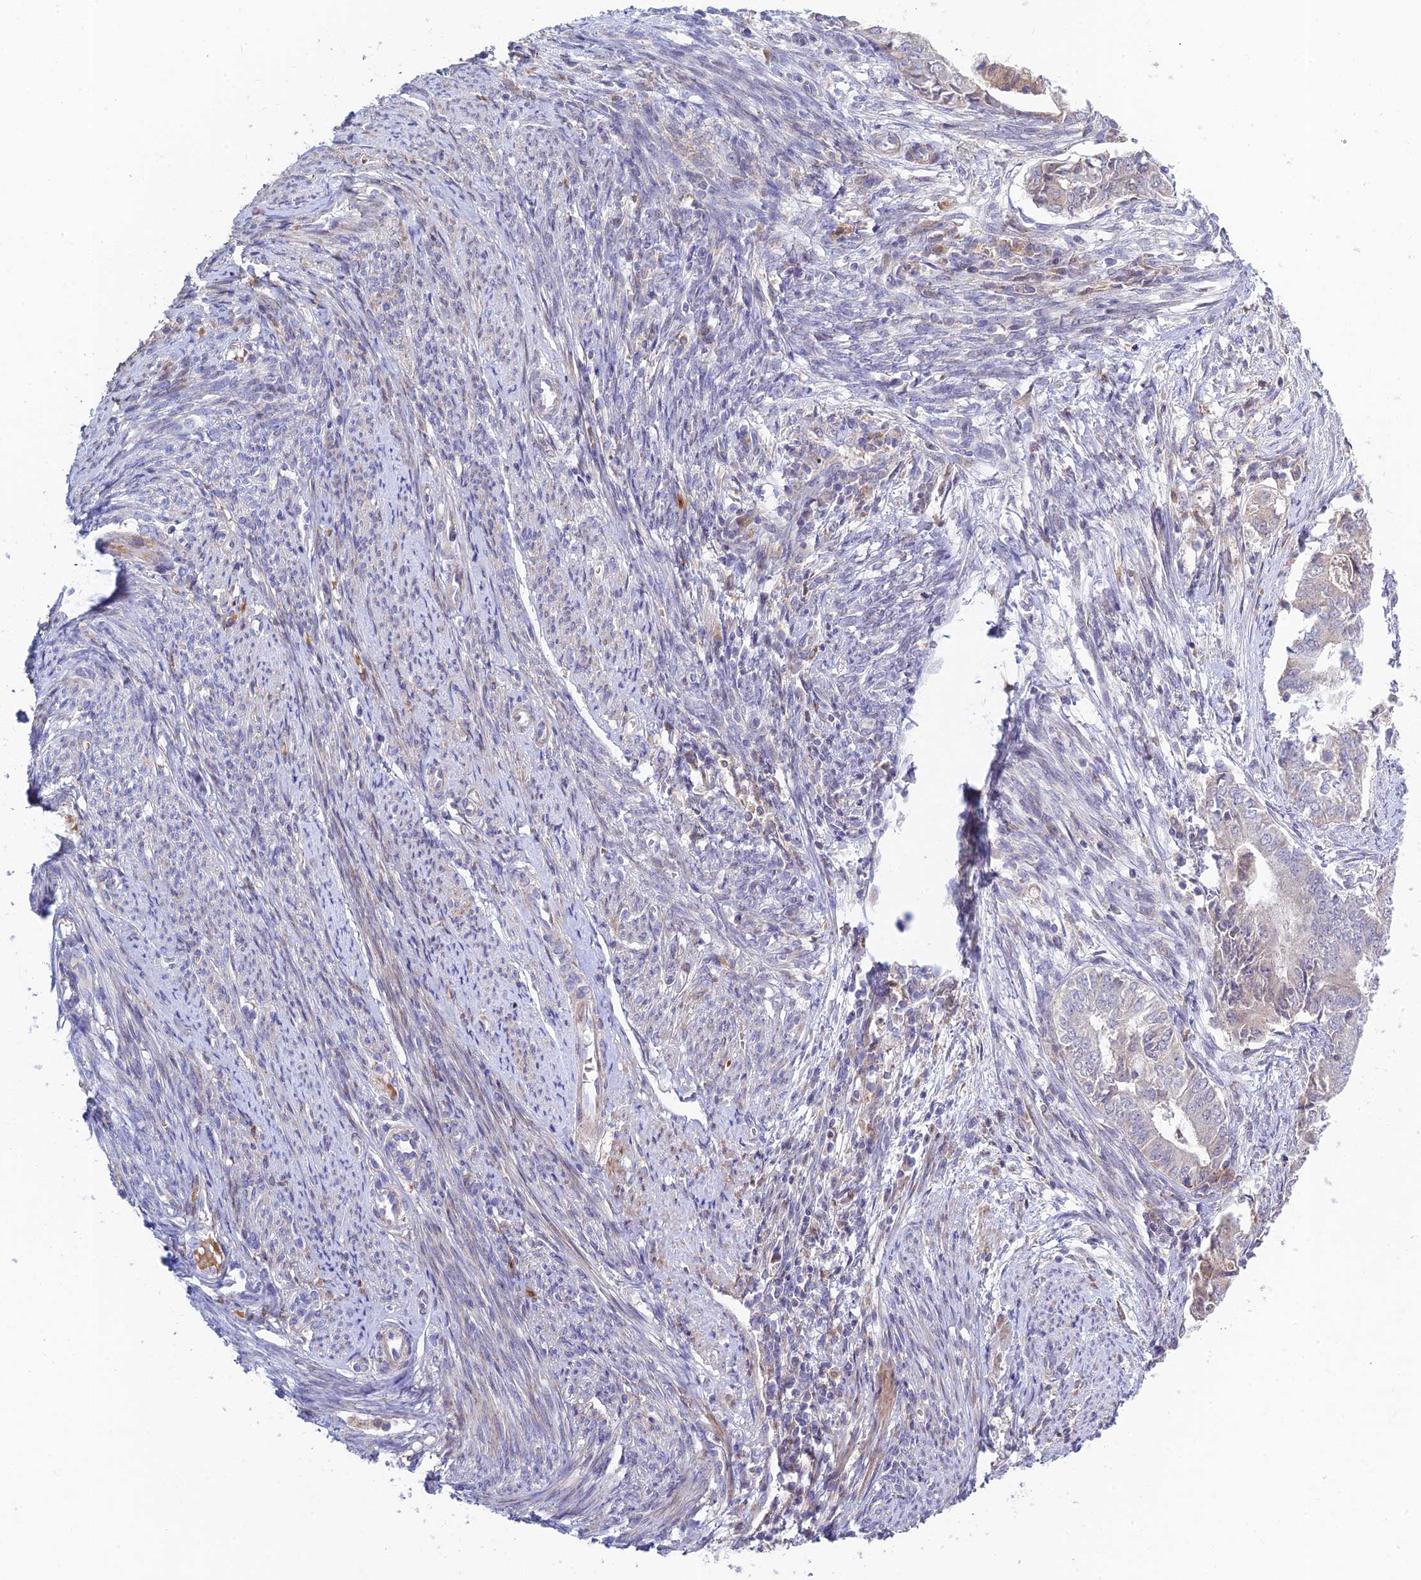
{"staining": {"intensity": "negative", "quantity": "none", "location": "none"}, "tissue": "endometrial cancer", "cell_type": "Tumor cells", "image_type": "cancer", "snomed": [{"axis": "morphology", "description": "Adenocarcinoma, NOS"}, {"axis": "topography", "description": "Endometrium"}], "caption": "This photomicrograph is of endometrial cancer stained with IHC to label a protein in brown with the nuclei are counter-stained blue. There is no positivity in tumor cells.", "gene": "FUOM", "patient": {"sex": "female", "age": 62}}